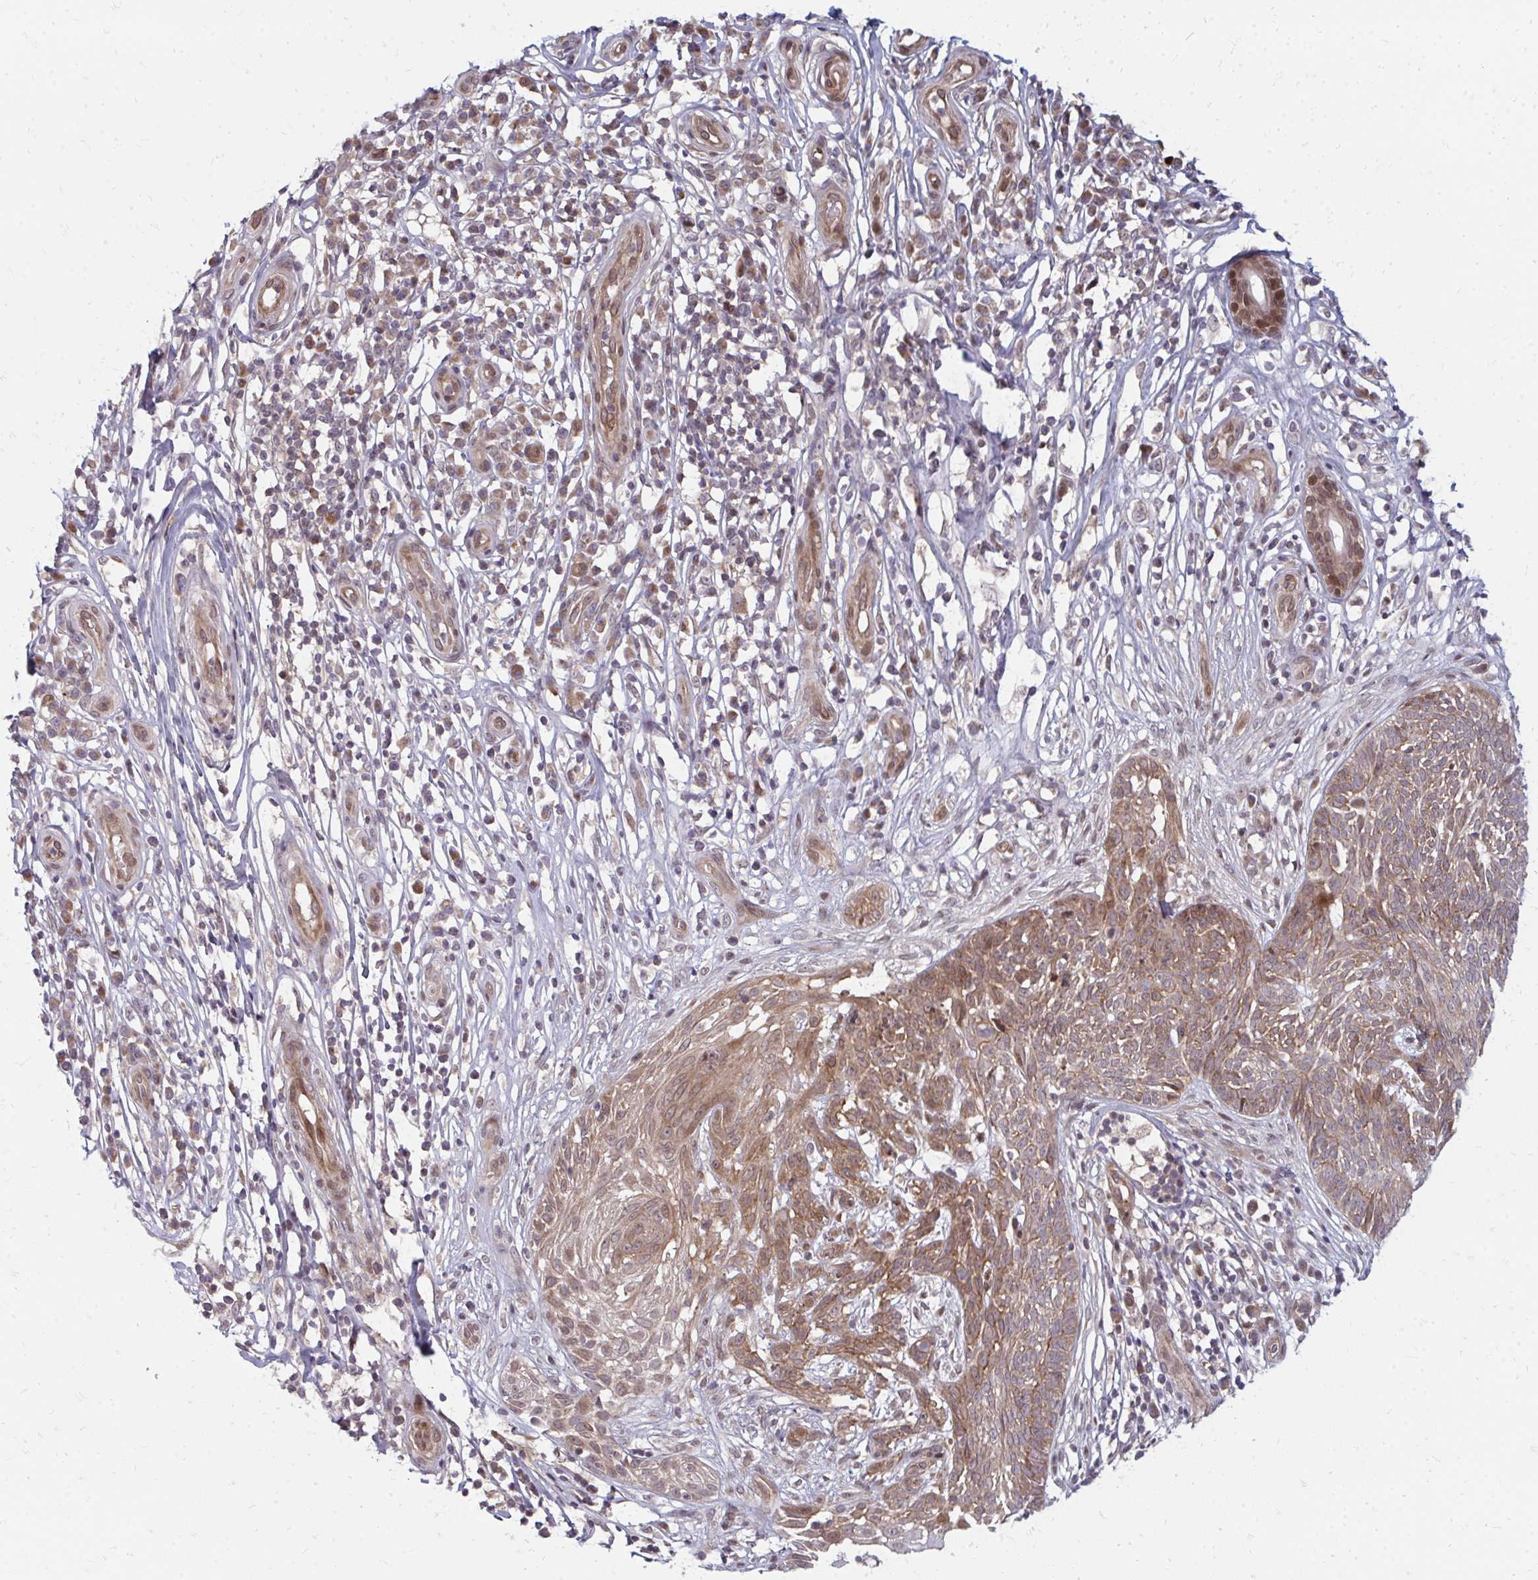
{"staining": {"intensity": "weak", "quantity": ">75%", "location": "cytoplasmic/membranous"}, "tissue": "skin cancer", "cell_type": "Tumor cells", "image_type": "cancer", "snomed": [{"axis": "morphology", "description": "Basal cell carcinoma"}, {"axis": "topography", "description": "Skin"}, {"axis": "topography", "description": "Skin, foot"}], "caption": "Immunohistochemistry (IHC) (DAB) staining of basal cell carcinoma (skin) shows weak cytoplasmic/membranous protein positivity in about >75% of tumor cells.", "gene": "ZNF285", "patient": {"sex": "female", "age": 86}}